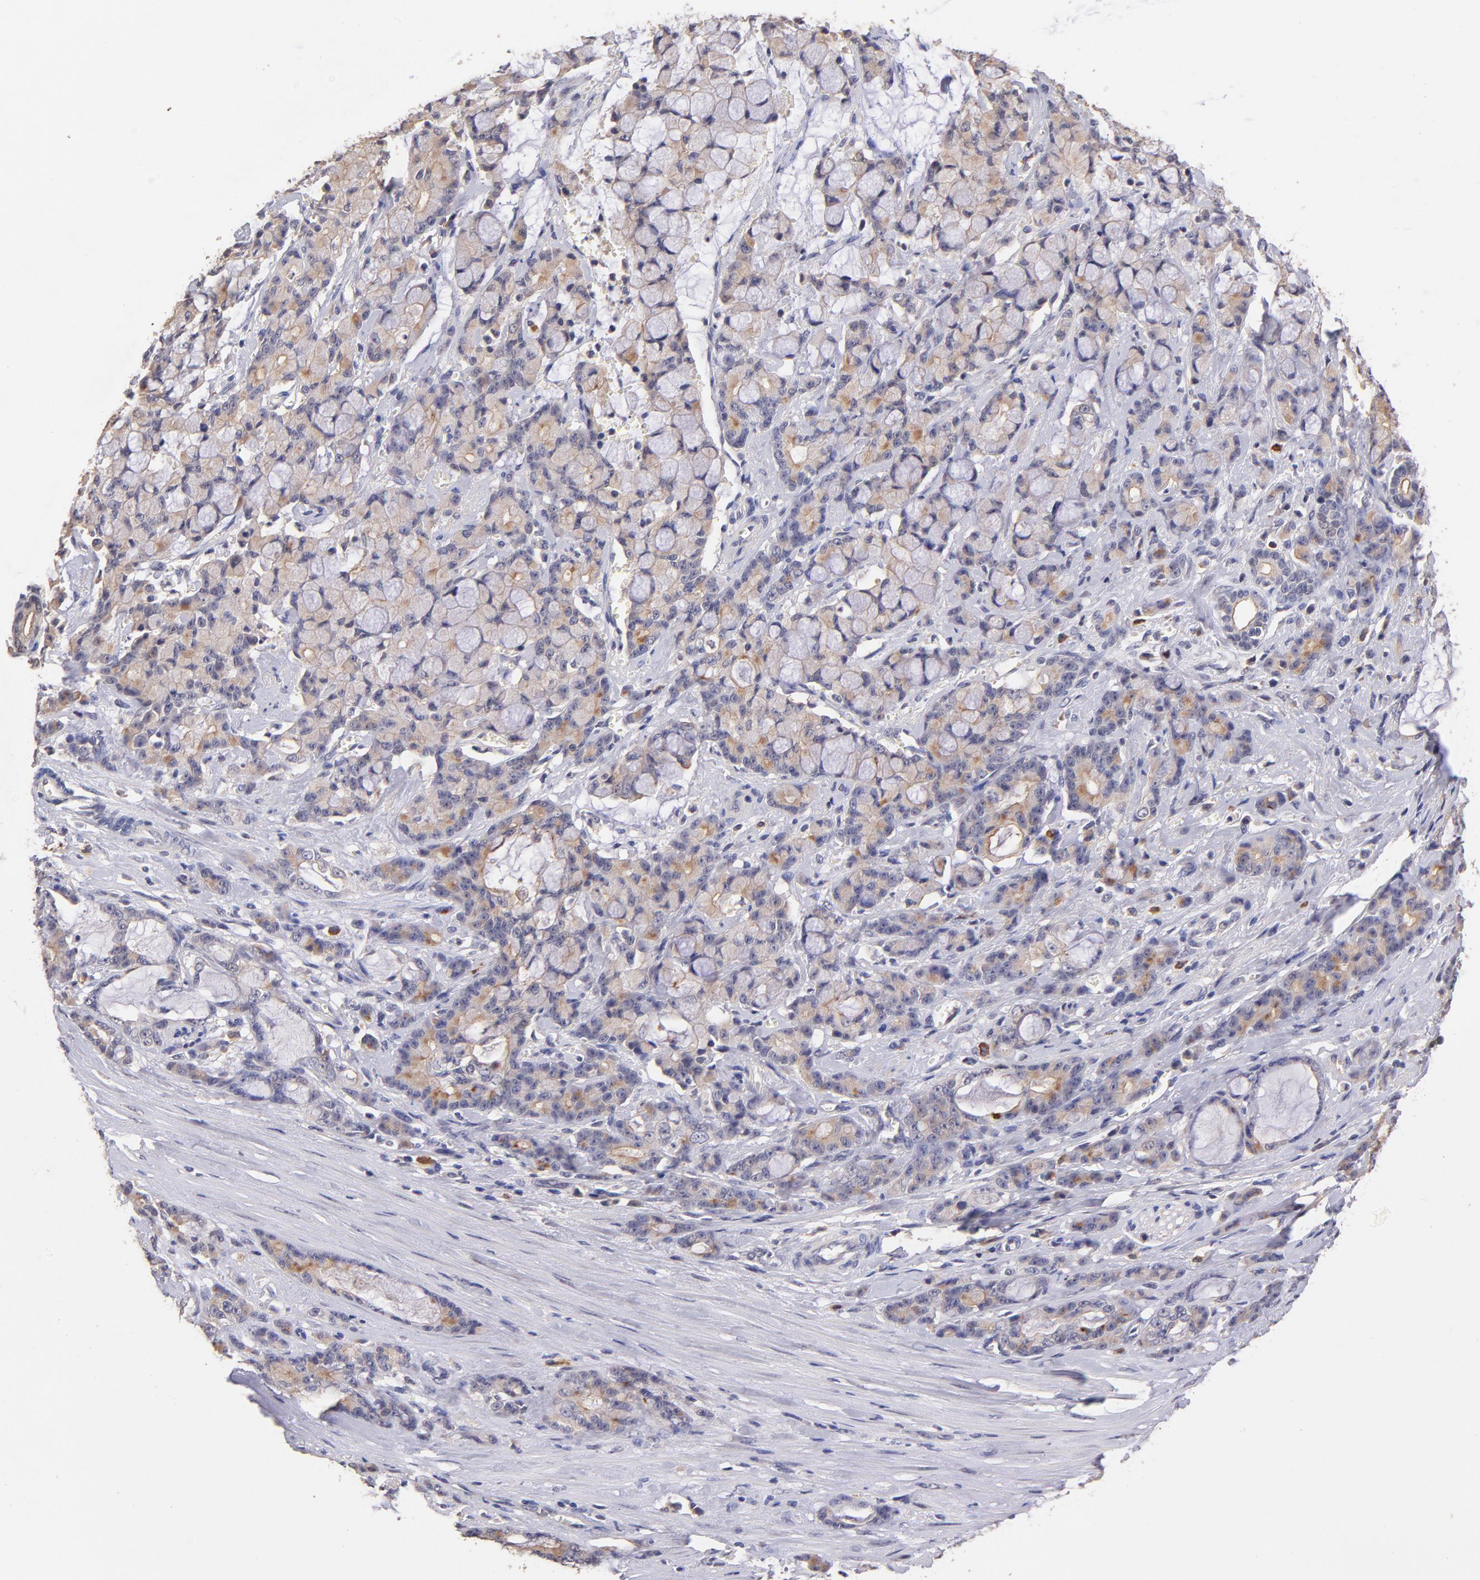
{"staining": {"intensity": "weak", "quantity": ">75%", "location": "cytoplasmic/membranous"}, "tissue": "pancreatic cancer", "cell_type": "Tumor cells", "image_type": "cancer", "snomed": [{"axis": "morphology", "description": "Adenocarcinoma, NOS"}, {"axis": "topography", "description": "Pancreas"}], "caption": "Protein staining of adenocarcinoma (pancreatic) tissue exhibits weak cytoplasmic/membranous staining in approximately >75% of tumor cells. (DAB (3,3'-diaminobenzidine) IHC, brown staining for protein, blue staining for nuclei).", "gene": "RNASEL", "patient": {"sex": "female", "age": 73}}